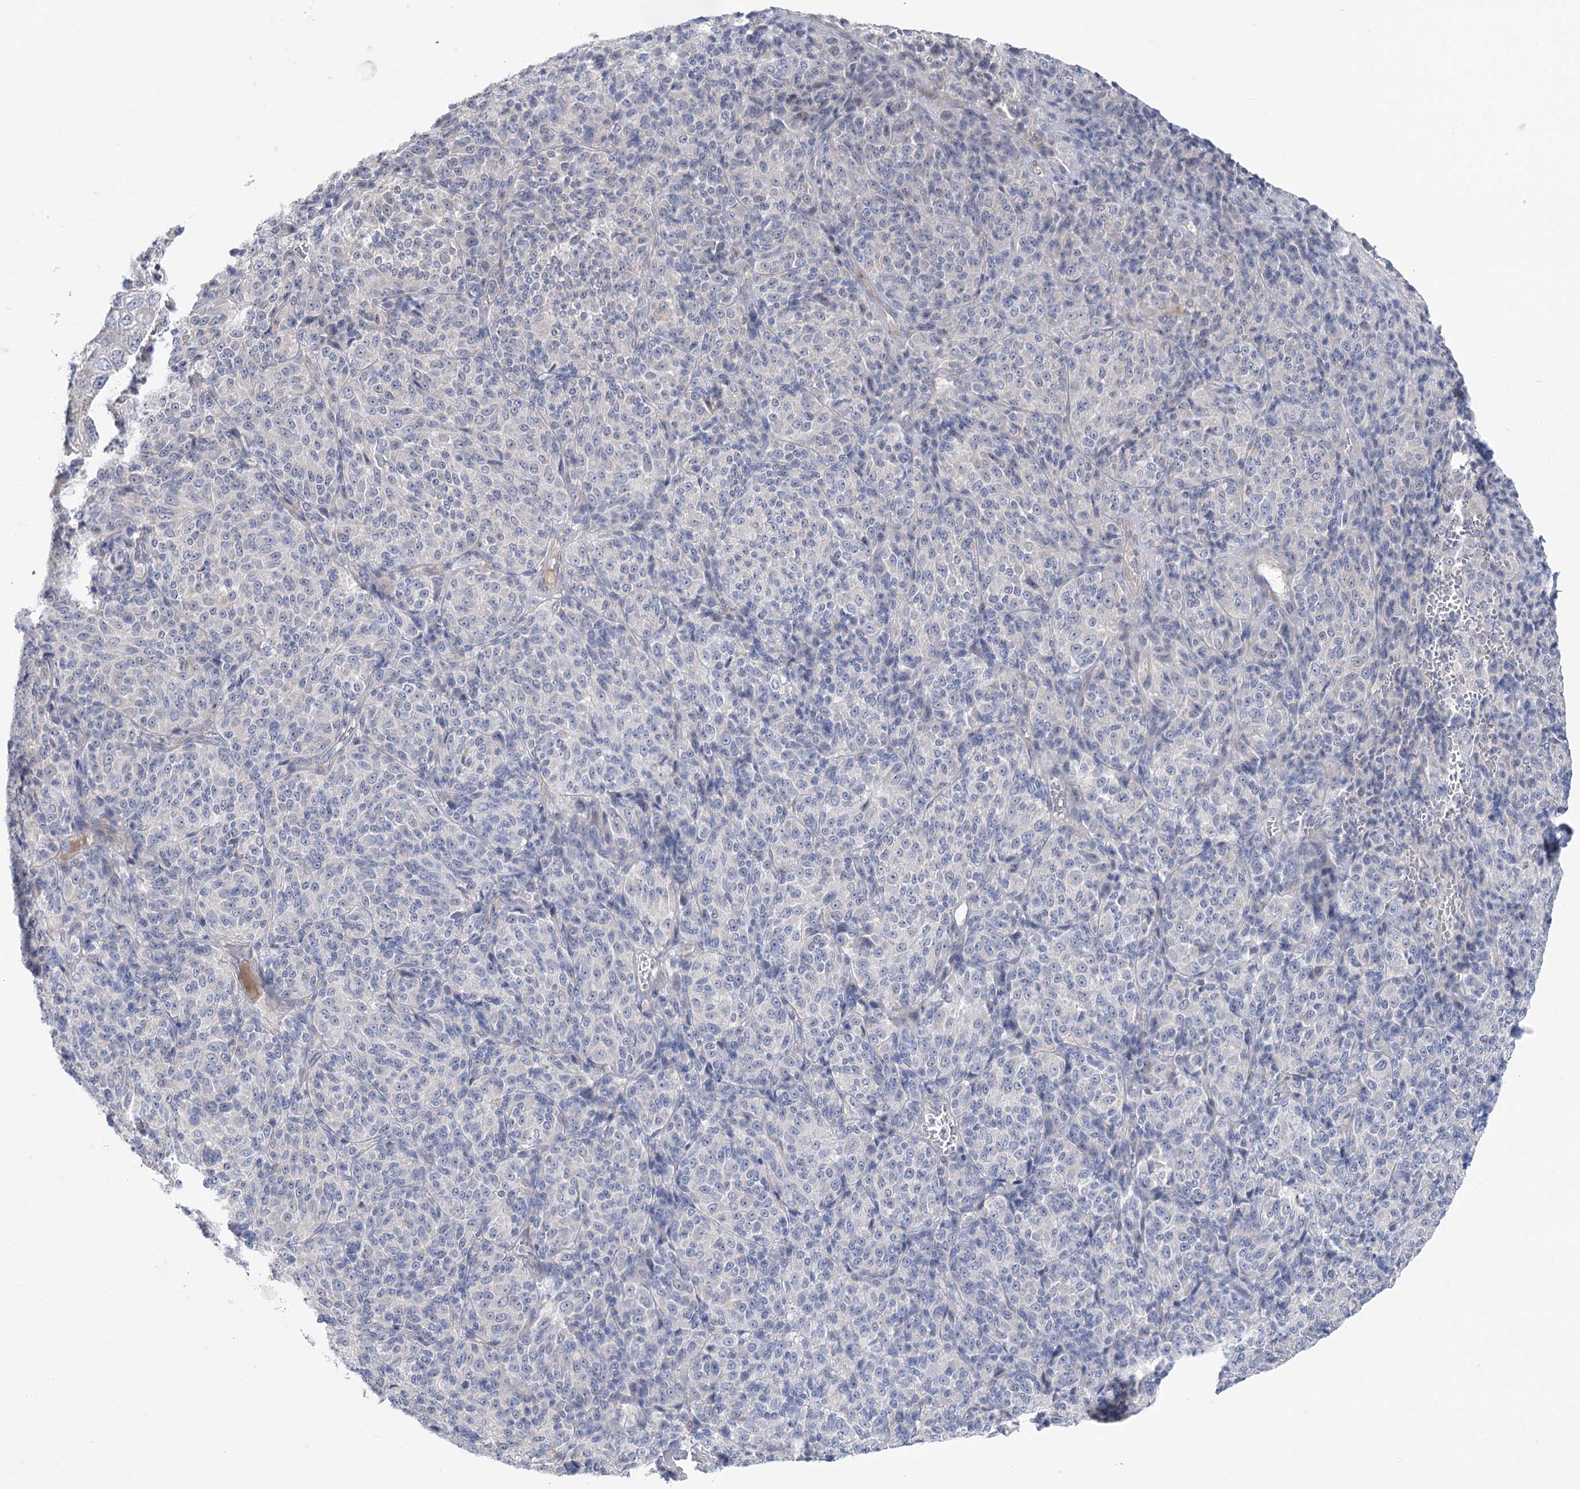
{"staining": {"intensity": "negative", "quantity": "none", "location": "none"}, "tissue": "melanoma", "cell_type": "Tumor cells", "image_type": "cancer", "snomed": [{"axis": "morphology", "description": "Malignant melanoma, Metastatic site"}, {"axis": "topography", "description": "Brain"}], "caption": "Tumor cells are negative for brown protein staining in melanoma.", "gene": "SCN11A", "patient": {"sex": "female", "age": 56}}